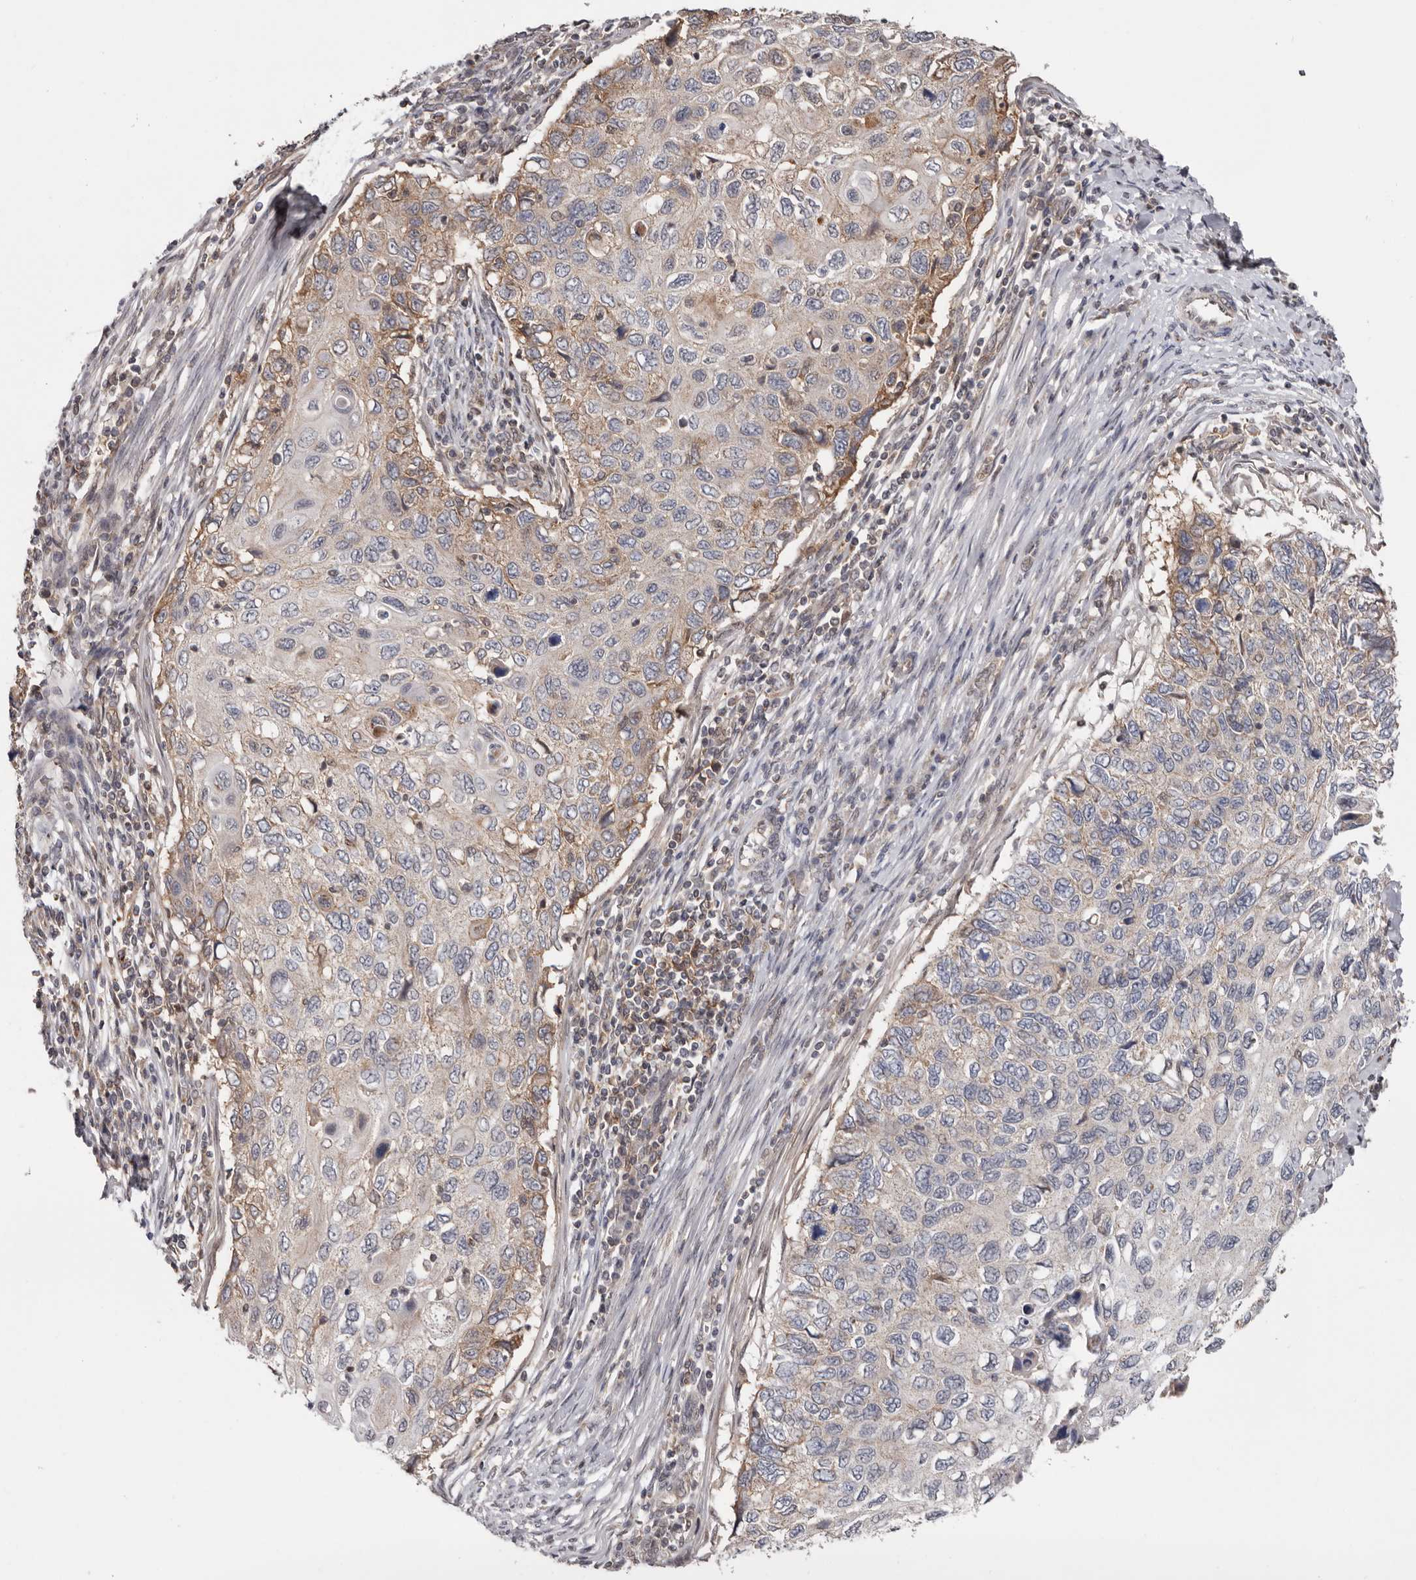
{"staining": {"intensity": "moderate", "quantity": "<25%", "location": "cytoplasmic/membranous"}, "tissue": "cervical cancer", "cell_type": "Tumor cells", "image_type": "cancer", "snomed": [{"axis": "morphology", "description": "Squamous cell carcinoma, NOS"}, {"axis": "topography", "description": "Cervix"}], "caption": "Protein analysis of cervical cancer (squamous cell carcinoma) tissue demonstrates moderate cytoplasmic/membranous positivity in approximately <25% of tumor cells.", "gene": "MOGAT2", "patient": {"sex": "female", "age": 70}}